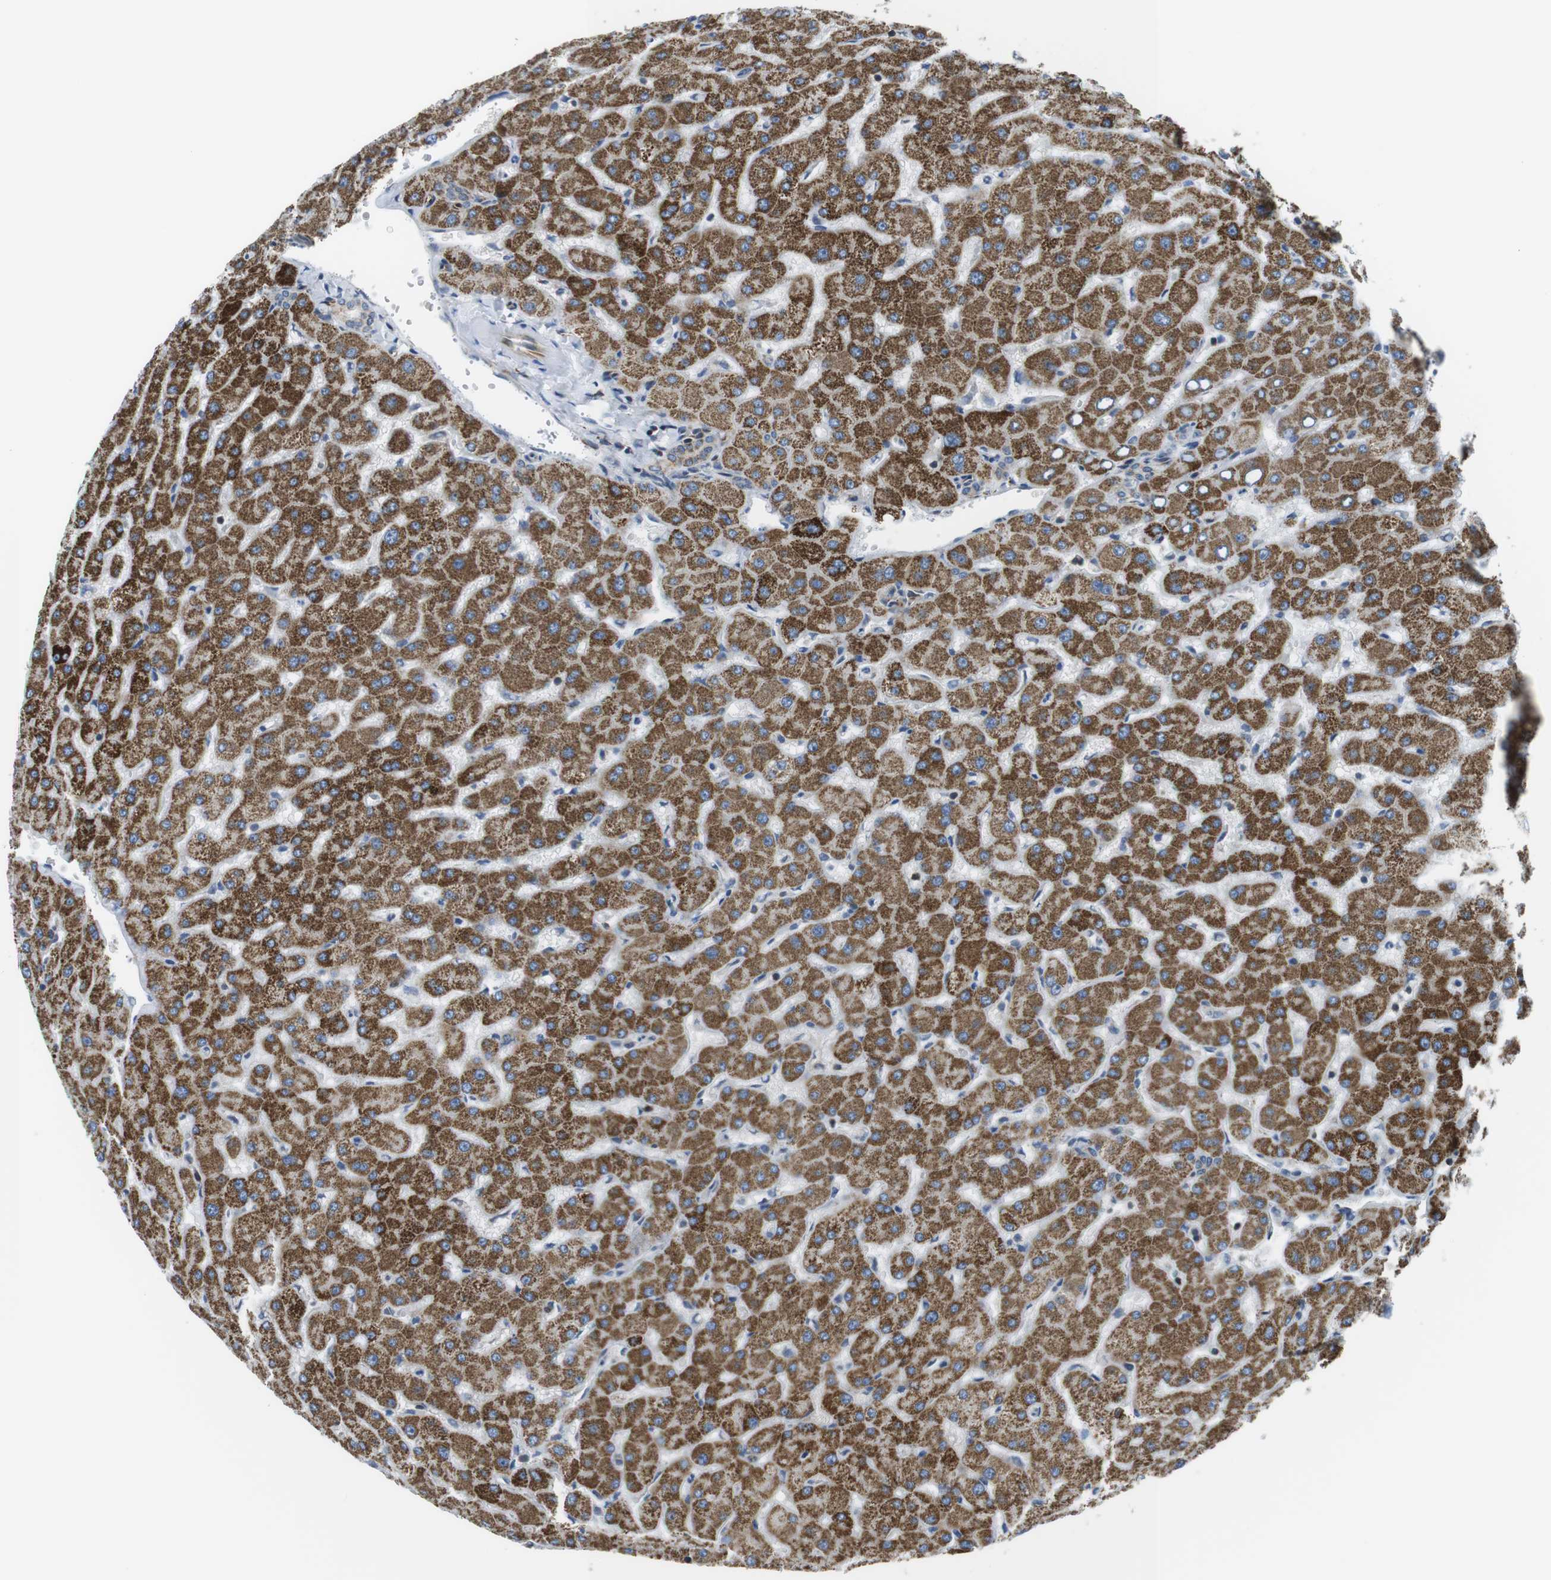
{"staining": {"intensity": "weak", "quantity": "<25%", "location": "cytoplasmic/membranous"}, "tissue": "liver", "cell_type": "Cholangiocytes", "image_type": "normal", "snomed": [{"axis": "morphology", "description": "Normal tissue, NOS"}, {"axis": "topography", "description": "Liver"}], "caption": "High magnification brightfield microscopy of unremarkable liver stained with DAB (3,3'-diaminobenzidine) (brown) and counterstained with hematoxylin (blue): cholangiocytes show no significant expression. Nuclei are stained in blue.", "gene": "KCNE3", "patient": {"sex": "female", "age": 63}}